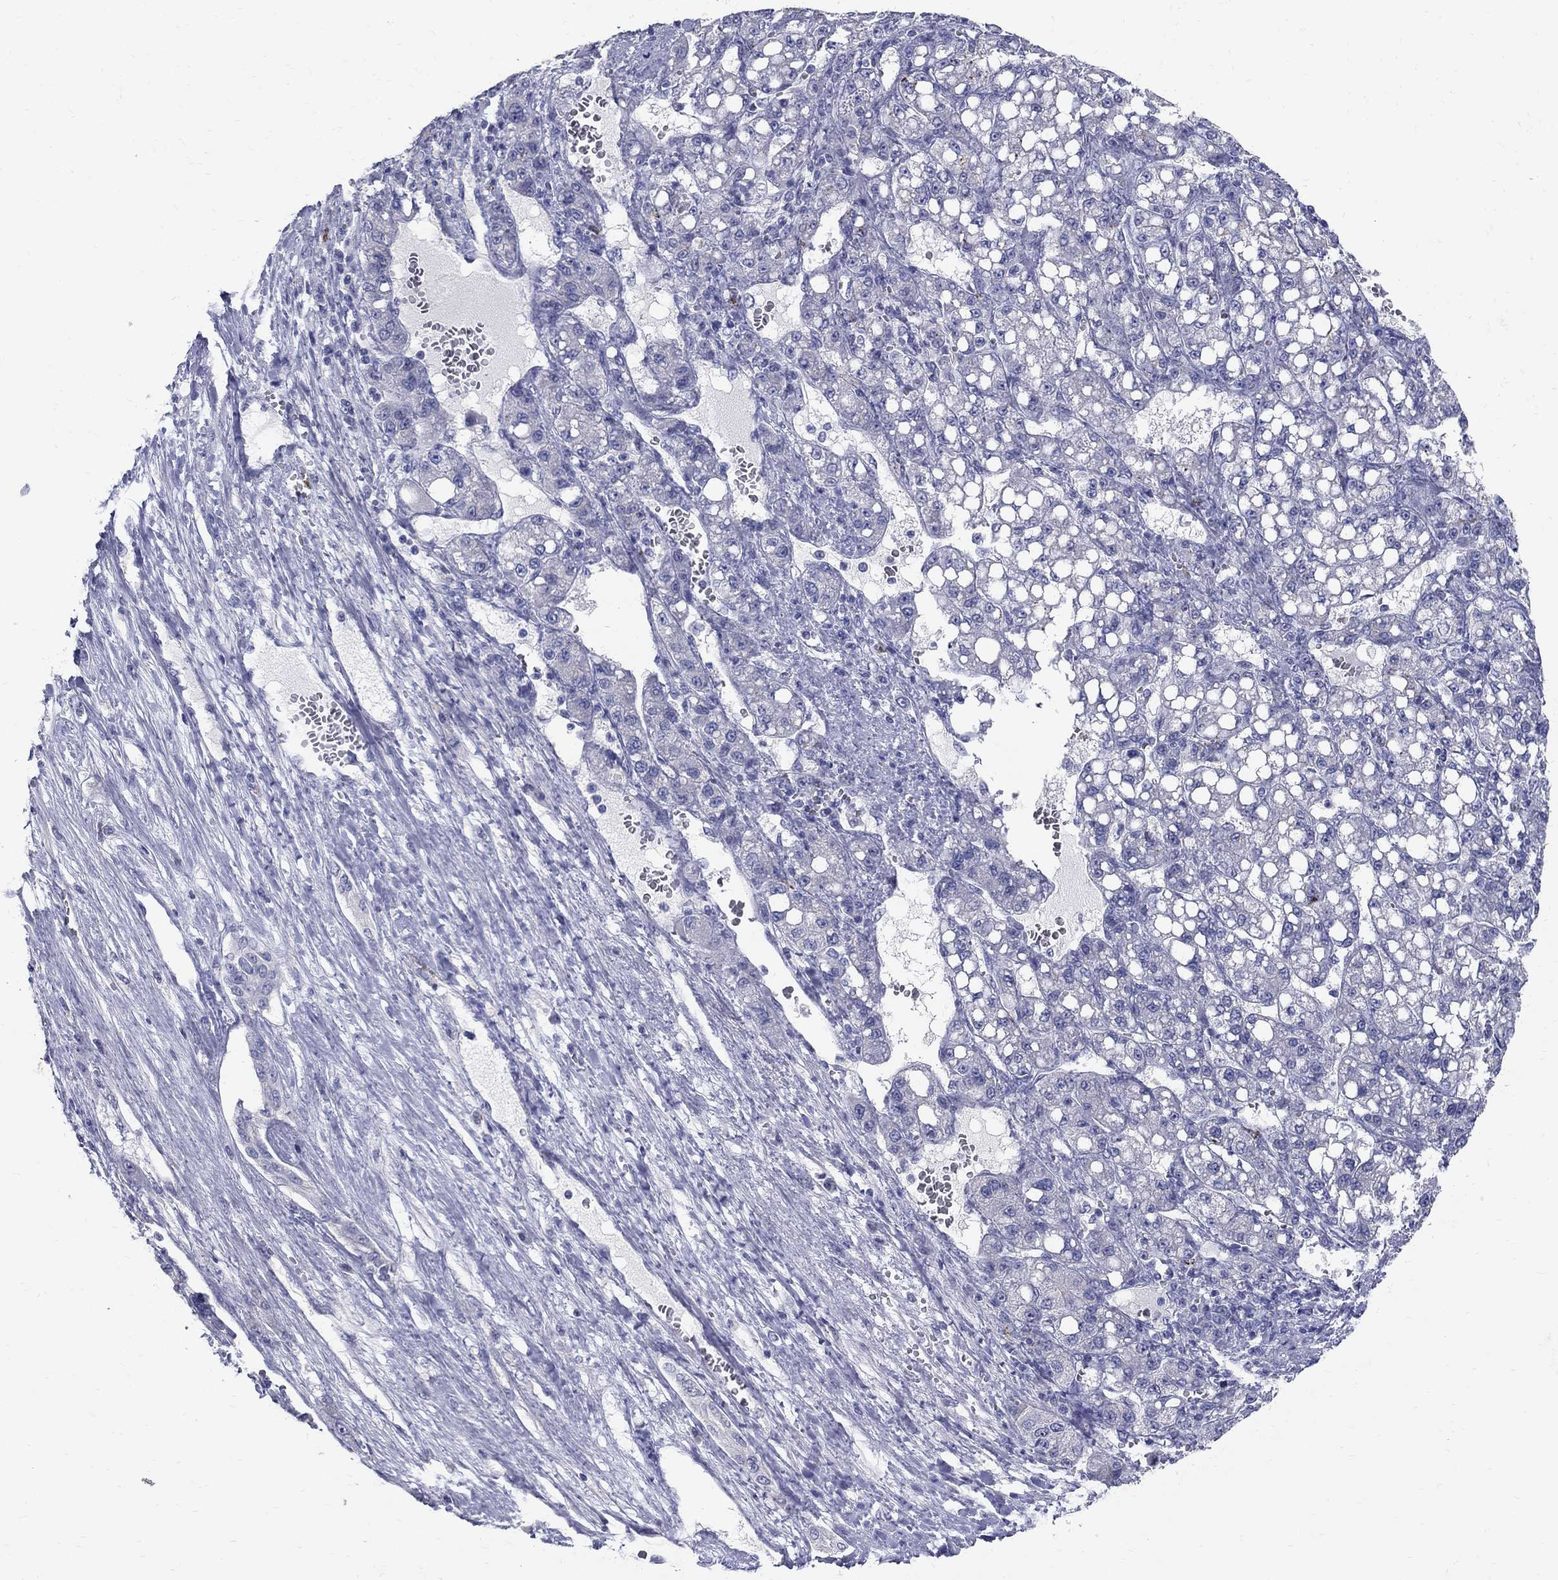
{"staining": {"intensity": "negative", "quantity": "none", "location": "none"}, "tissue": "liver cancer", "cell_type": "Tumor cells", "image_type": "cancer", "snomed": [{"axis": "morphology", "description": "Carcinoma, Hepatocellular, NOS"}, {"axis": "topography", "description": "Liver"}], "caption": "Tumor cells show no significant protein staining in liver cancer.", "gene": "TP53TG5", "patient": {"sex": "female", "age": 65}}